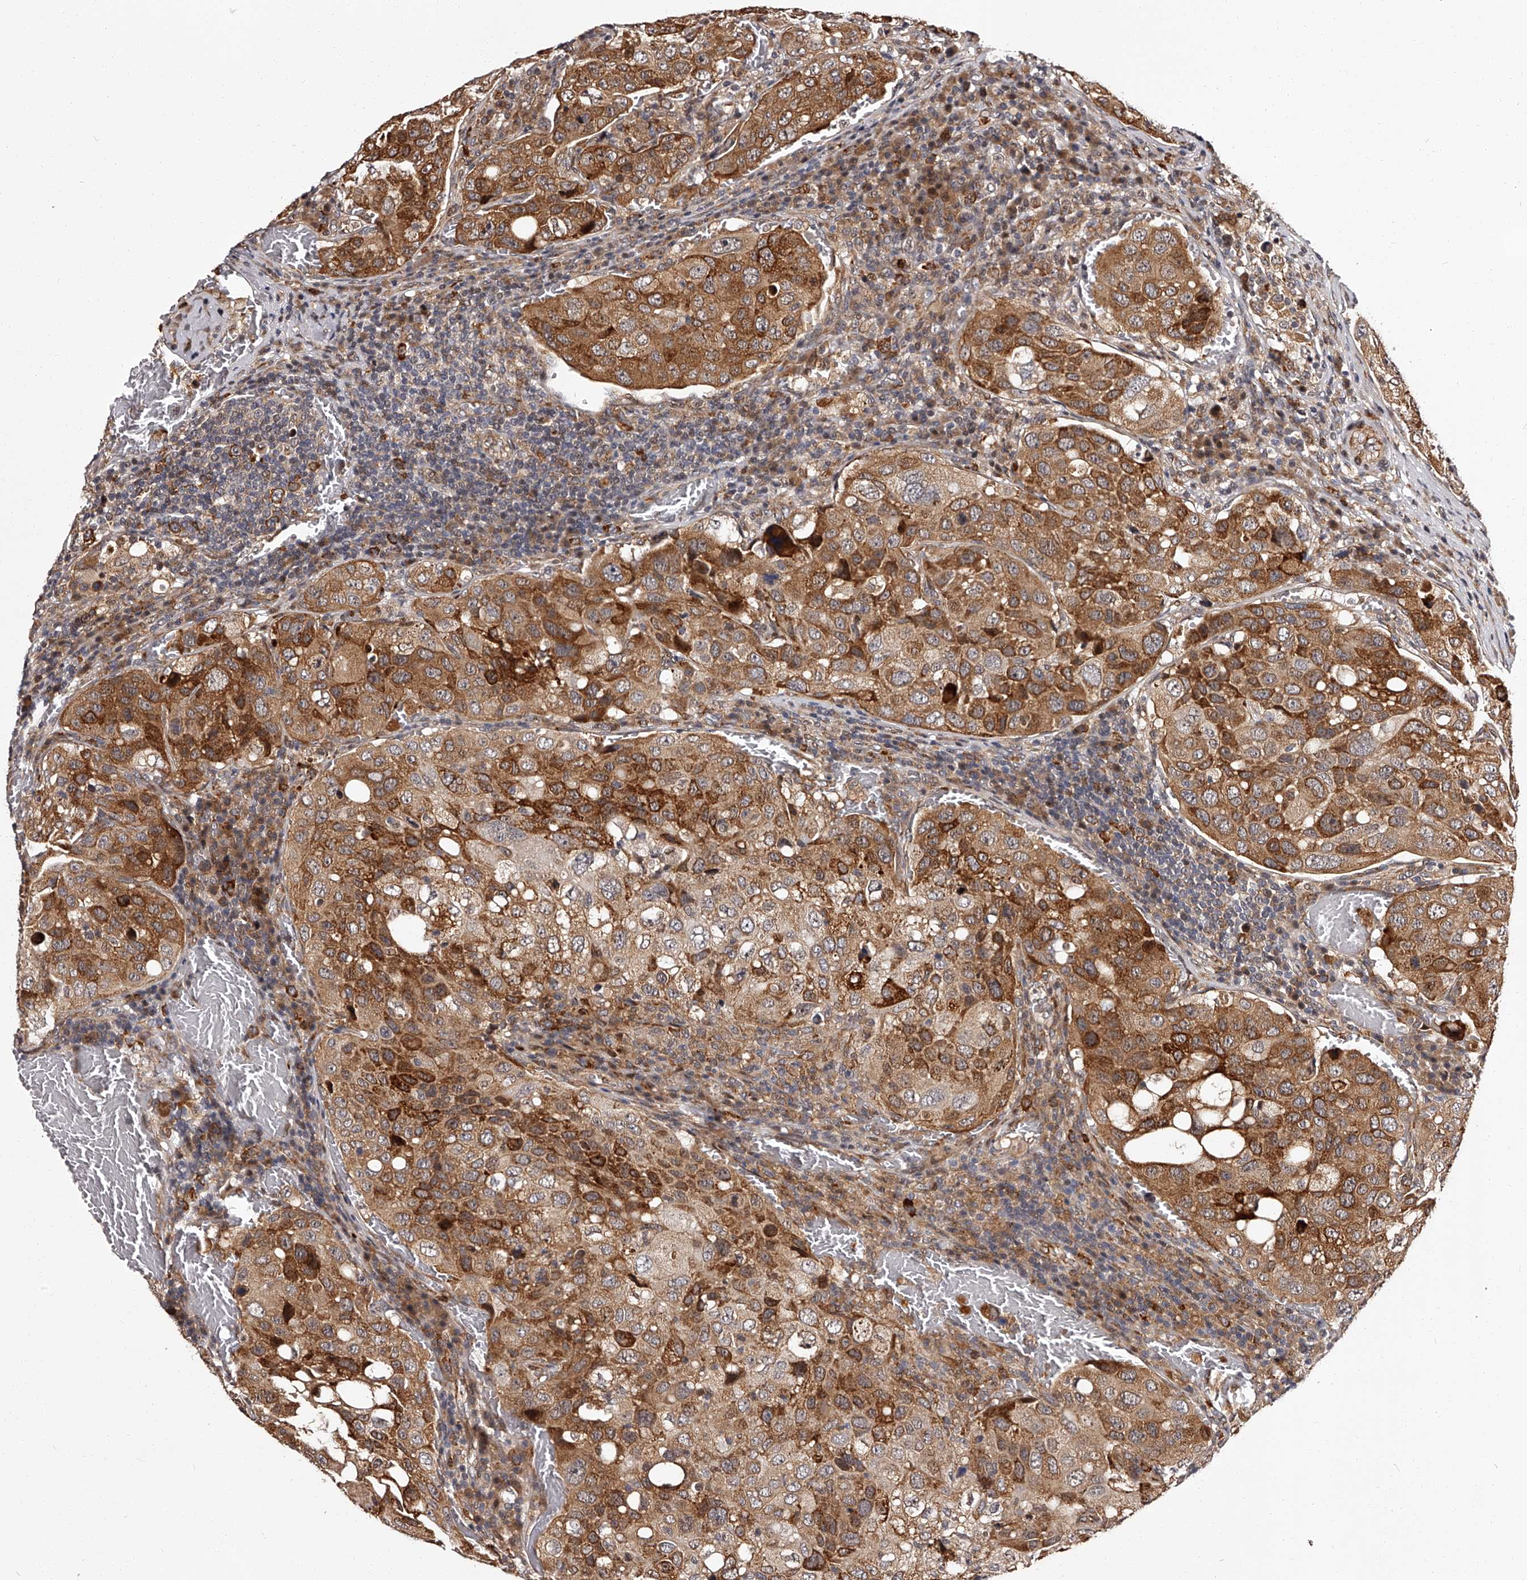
{"staining": {"intensity": "strong", "quantity": "25%-75%", "location": "cytoplasmic/membranous"}, "tissue": "urothelial cancer", "cell_type": "Tumor cells", "image_type": "cancer", "snomed": [{"axis": "morphology", "description": "Urothelial carcinoma, High grade"}, {"axis": "topography", "description": "Lymph node"}, {"axis": "topography", "description": "Urinary bladder"}], "caption": "Brown immunohistochemical staining in urothelial cancer reveals strong cytoplasmic/membranous staining in approximately 25%-75% of tumor cells.", "gene": "RSC1A1", "patient": {"sex": "male", "age": 51}}